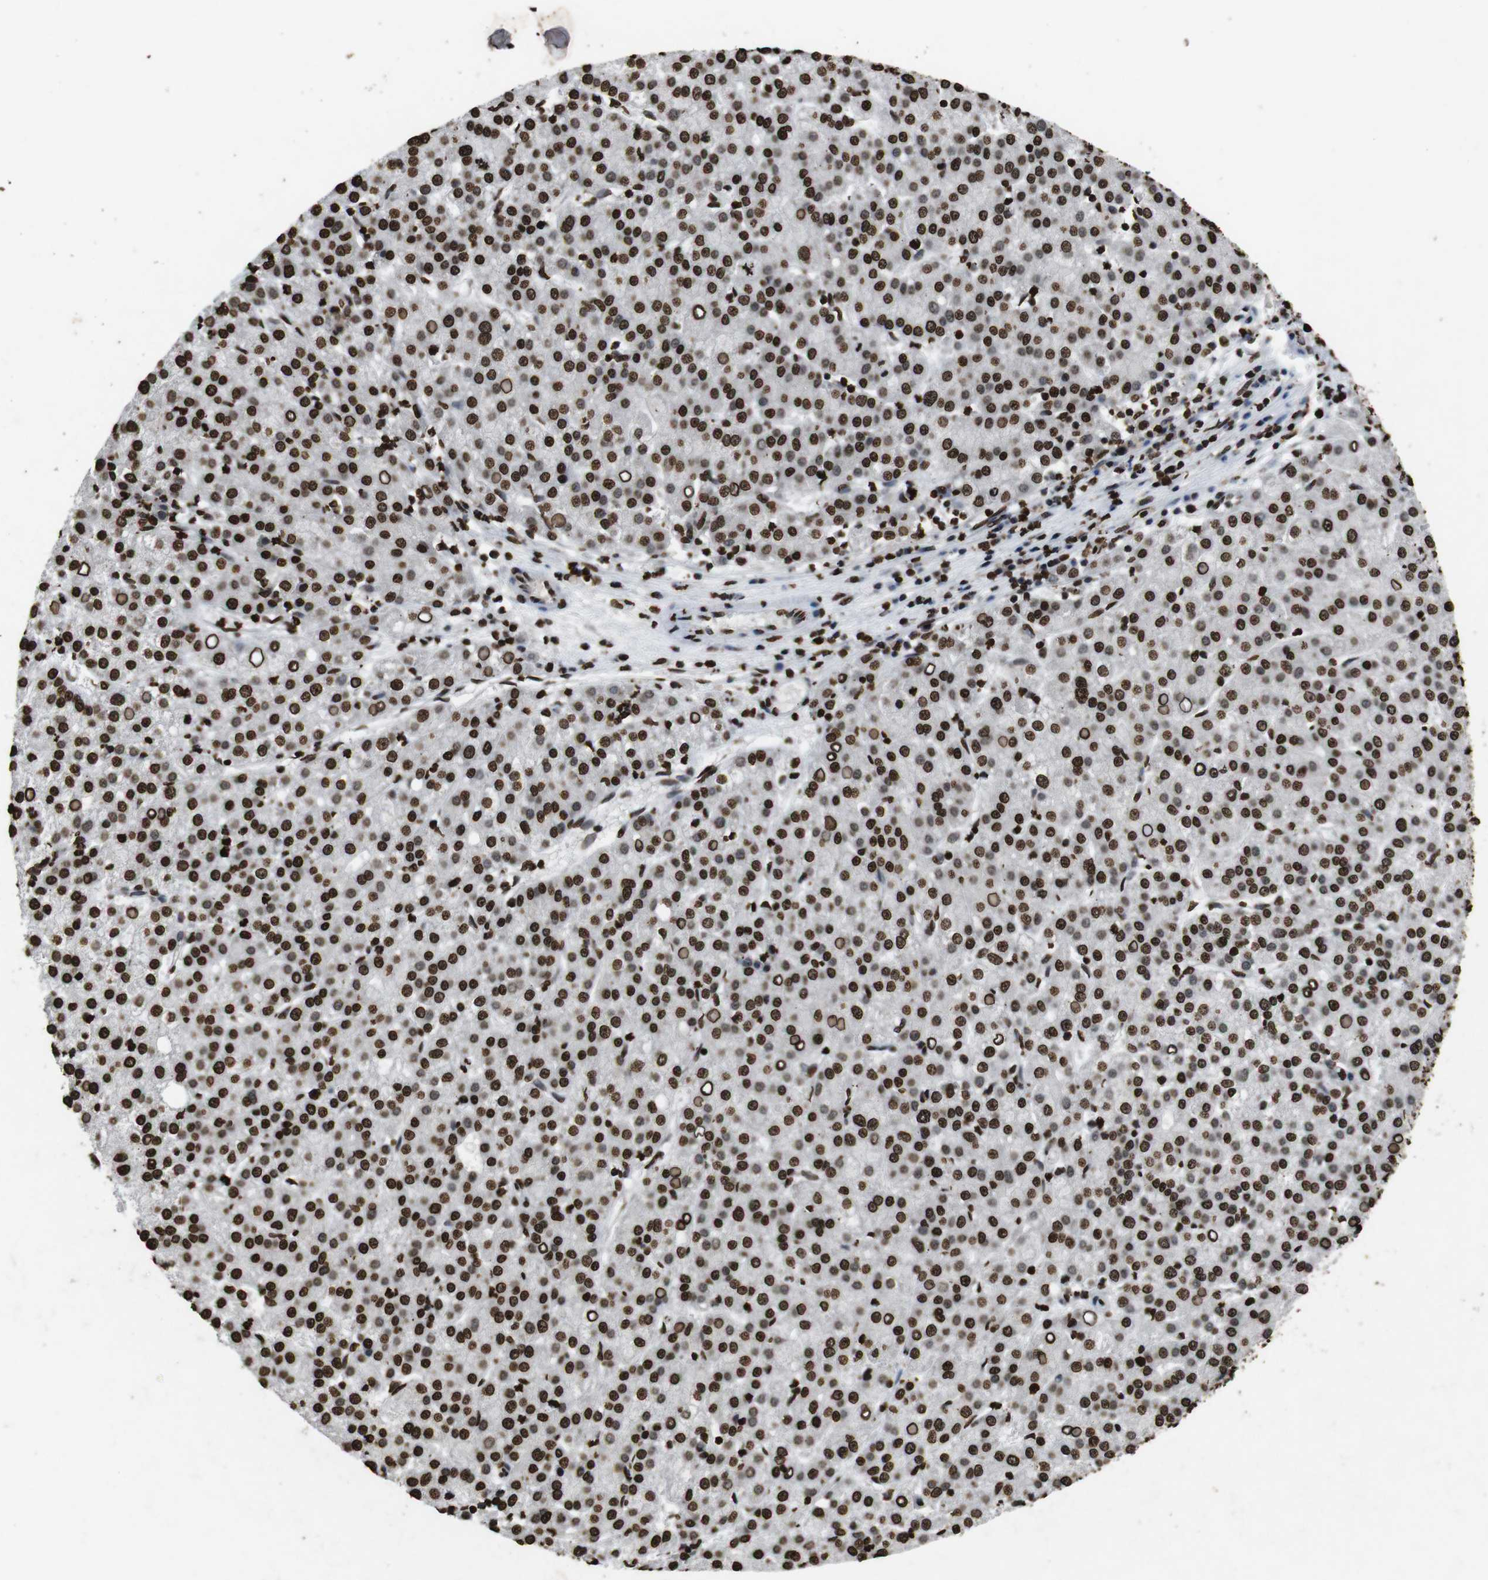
{"staining": {"intensity": "strong", "quantity": ">75%", "location": "nuclear"}, "tissue": "liver cancer", "cell_type": "Tumor cells", "image_type": "cancer", "snomed": [{"axis": "morphology", "description": "Carcinoma, Hepatocellular, NOS"}, {"axis": "topography", "description": "Liver"}], "caption": "DAB (3,3'-diaminobenzidine) immunohistochemical staining of liver cancer demonstrates strong nuclear protein positivity in approximately >75% of tumor cells.", "gene": "MDM2", "patient": {"sex": "female", "age": 58}}